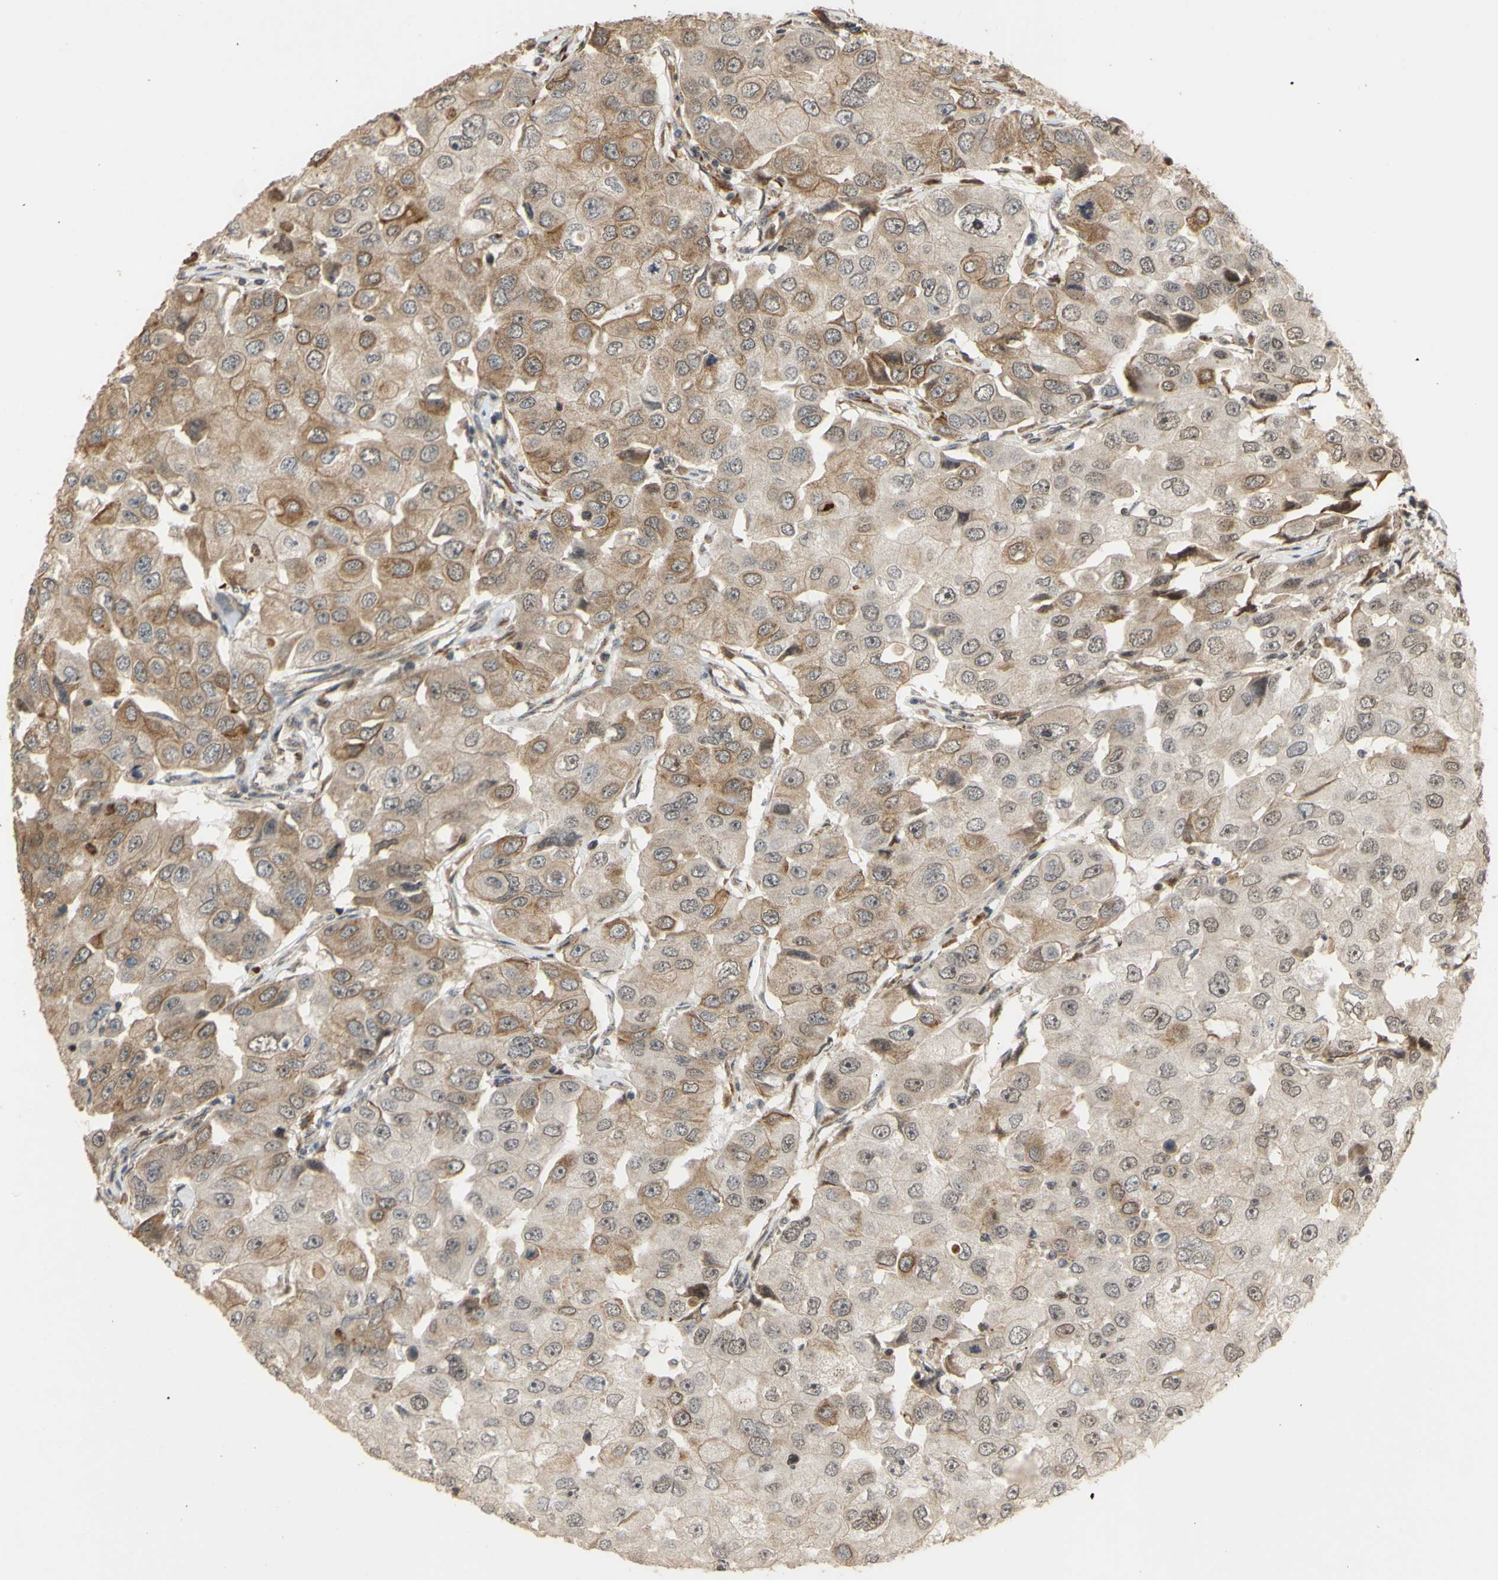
{"staining": {"intensity": "moderate", "quantity": ">75%", "location": "cytoplasmic/membranous"}, "tissue": "breast cancer", "cell_type": "Tumor cells", "image_type": "cancer", "snomed": [{"axis": "morphology", "description": "Duct carcinoma"}, {"axis": "topography", "description": "Breast"}], "caption": "An image of breast invasive ductal carcinoma stained for a protein exhibits moderate cytoplasmic/membranous brown staining in tumor cells. The staining was performed using DAB to visualize the protein expression in brown, while the nuclei were stained in blue with hematoxylin (Magnification: 20x).", "gene": "GTF2E2", "patient": {"sex": "female", "age": 27}}